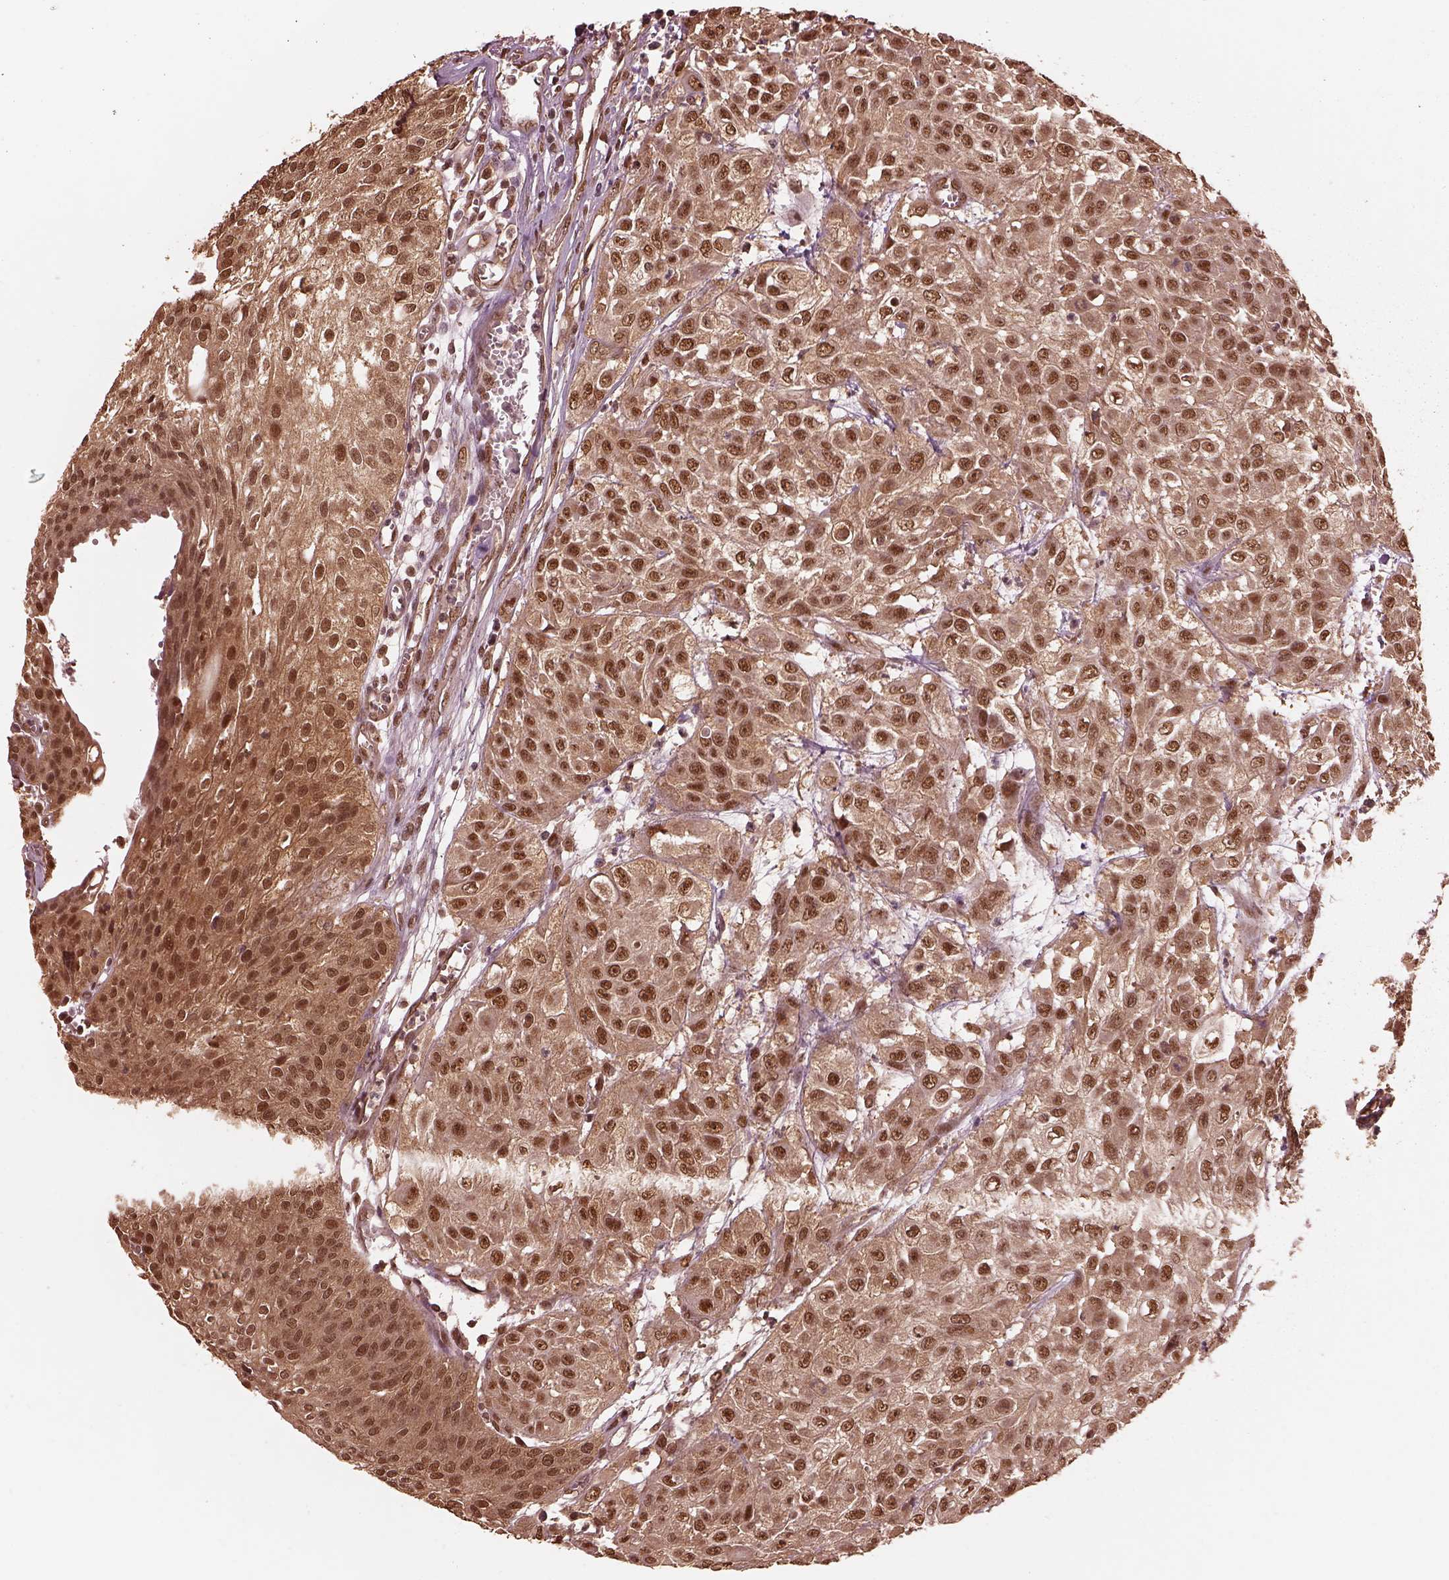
{"staining": {"intensity": "moderate", "quantity": ">75%", "location": "cytoplasmic/membranous,nuclear"}, "tissue": "urothelial cancer", "cell_type": "Tumor cells", "image_type": "cancer", "snomed": [{"axis": "morphology", "description": "Urothelial carcinoma, High grade"}, {"axis": "topography", "description": "Urinary bladder"}], "caption": "This is a micrograph of immunohistochemistry (IHC) staining of urothelial cancer, which shows moderate staining in the cytoplasmic/membranous and nuclear of tumor cells.", "gene": "PSMC5", "patient": {"sex": "male", "age": 57}}